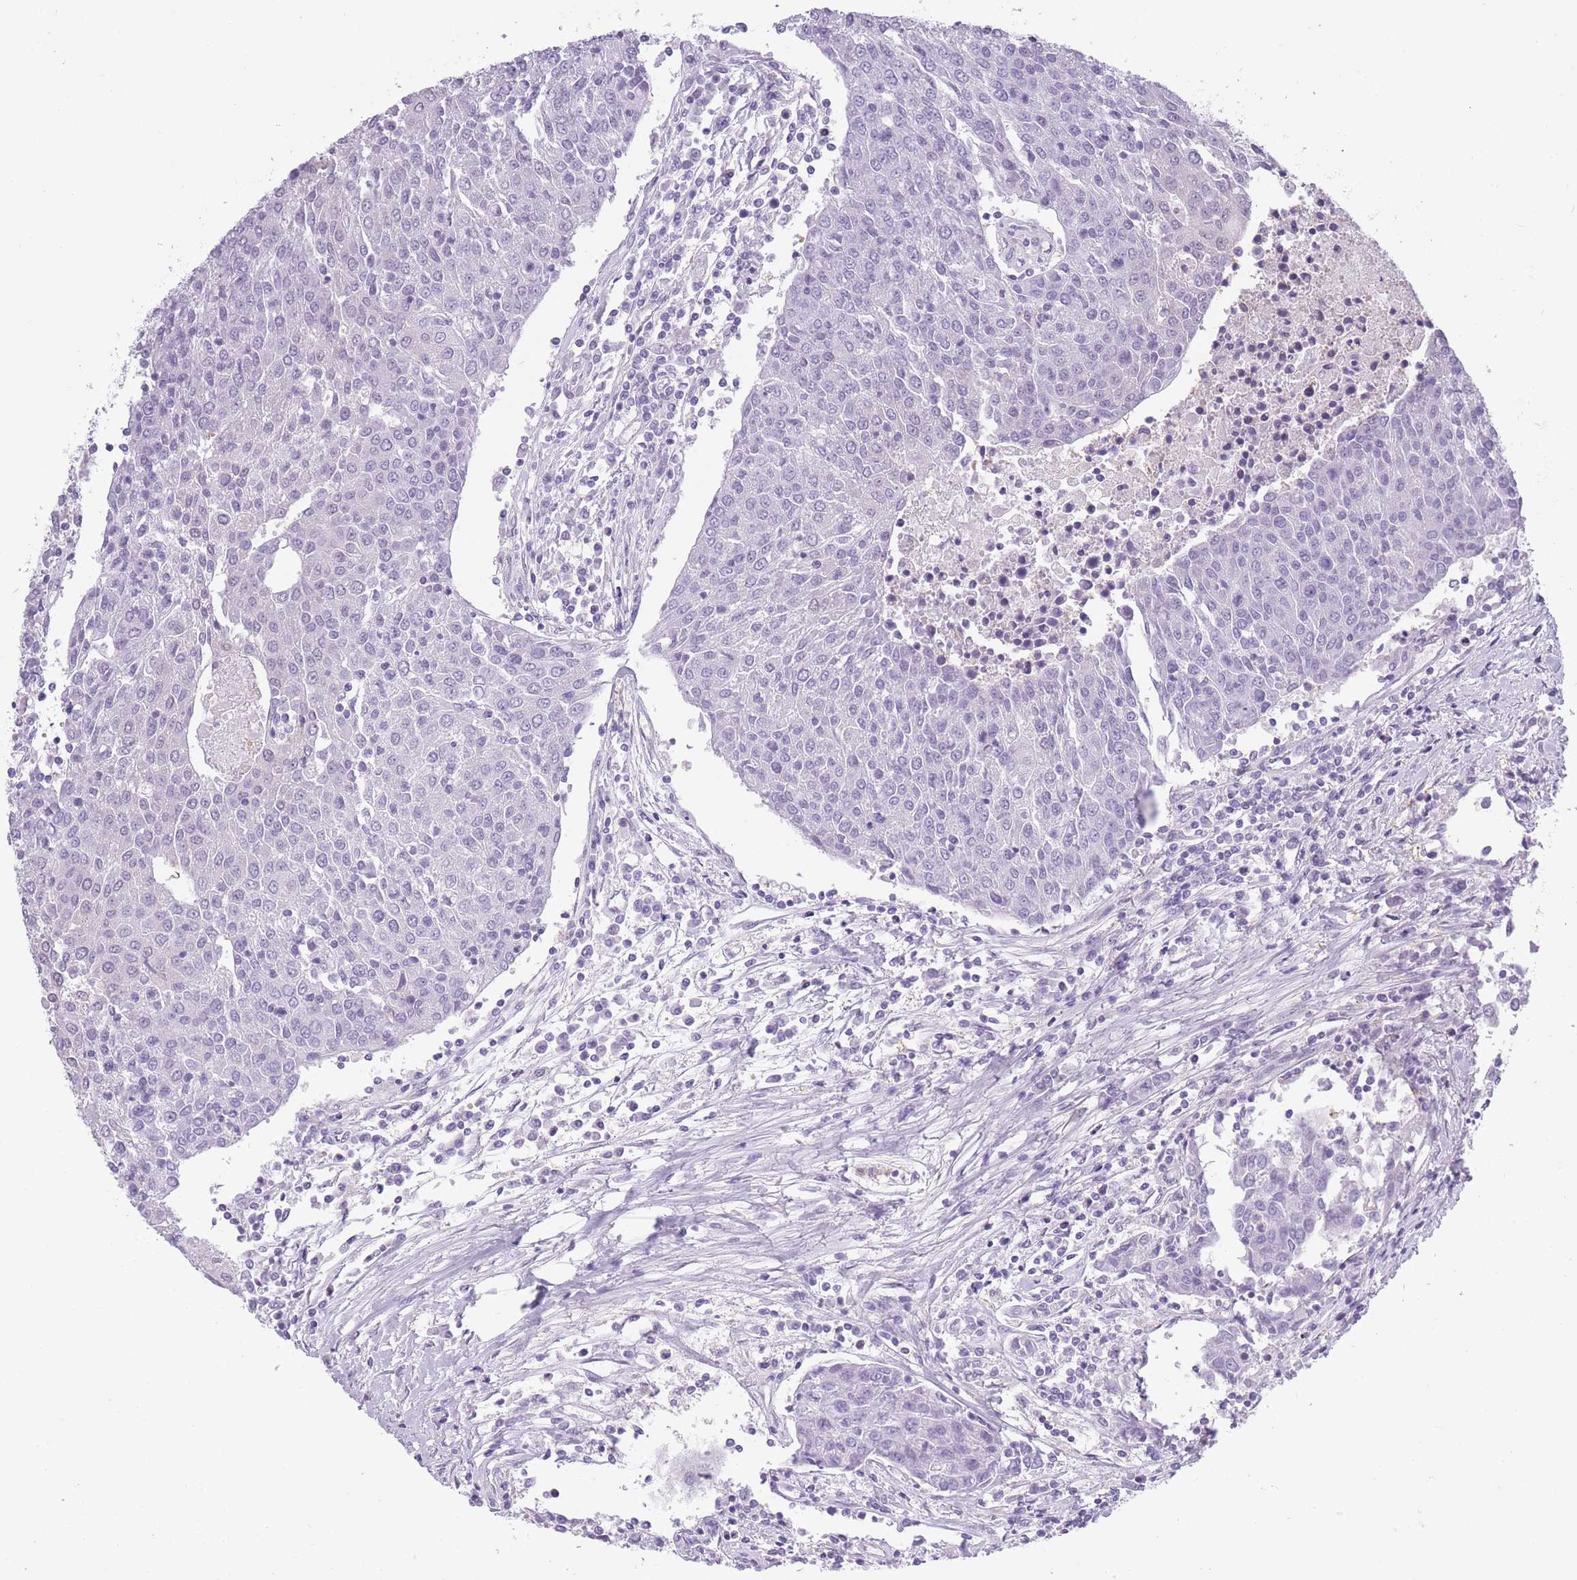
{"staining": {"intensity": "negative", "quantity": "none", "location": "none"}, "tissue": "urothelial cancer", "cell_type": "Tumor cells", "image_type": "cancer", "snomed": [{"axis": "morphology", "description": "Urothelial carcinoma, High grade"}, {"axis": "topography", "description": "Urinary bladder"}], "caption": "Tumor cells are negative for brown protein staining in urothelial cancer. (Immunohistochemistry (ihc), brightfield microscopy, high magnification).", "gene": "OR7C1", "patient": {"sex": "female", "age": 85}}